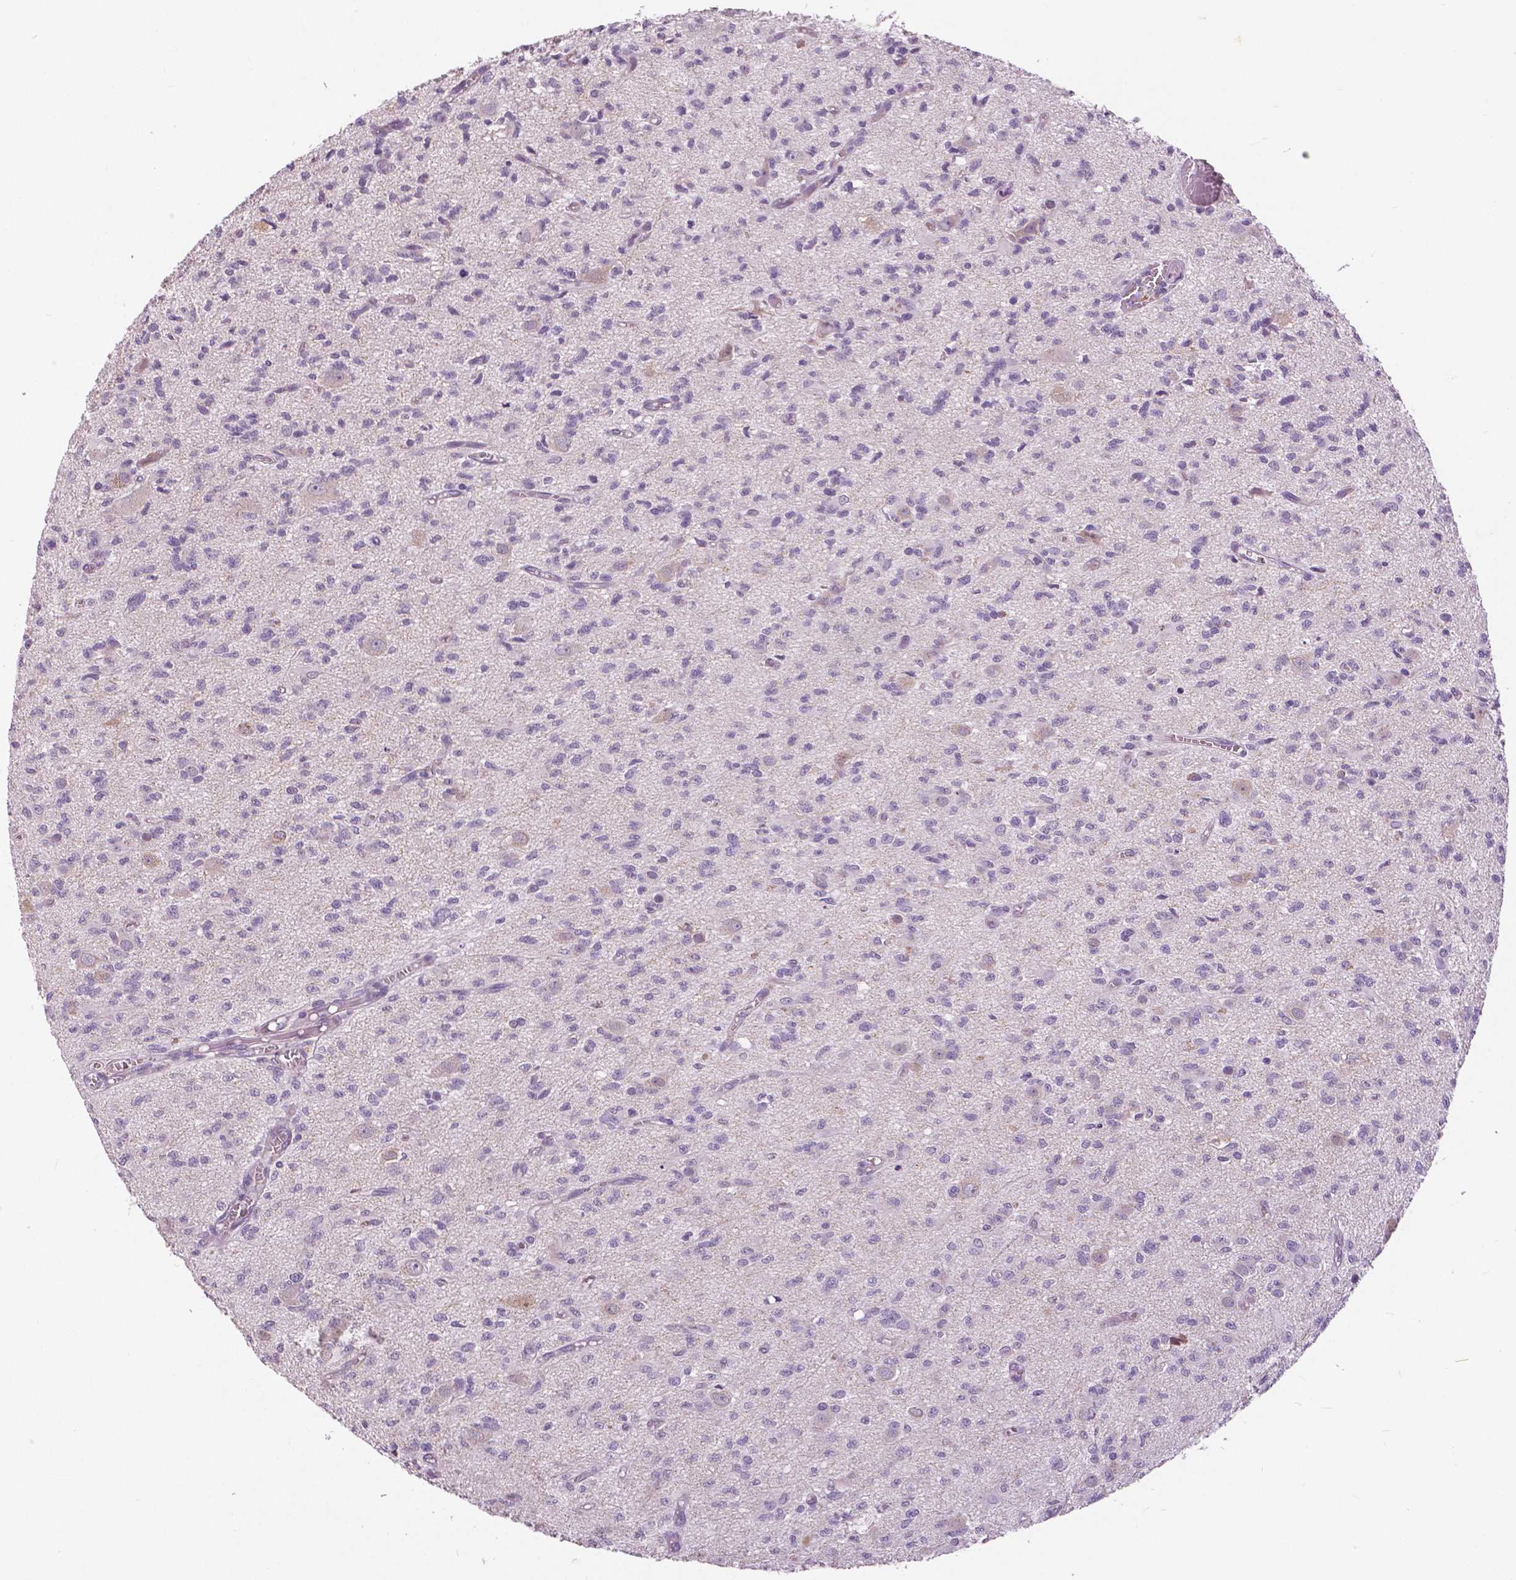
{"staining": {"intensity": "negative", "quantity": "none", "location": "none"}, "tissue": "glioma", "cell_type": "Tumor cells", "image_type": "cancer", "snomed": [{"axis": "morphology", "description": "Glioma, malignant, Low grade"}, {"axis": "topography", "description": "Brain"}], "caption": "Immunohistochemistry (IHC) histopathology image of neoplastic tissue: human glioma stained with DAB displays no significant protein positivity in tumor cells.", "gene": "GRIN2A", "patient": {"sex": "male", "age": 64}}